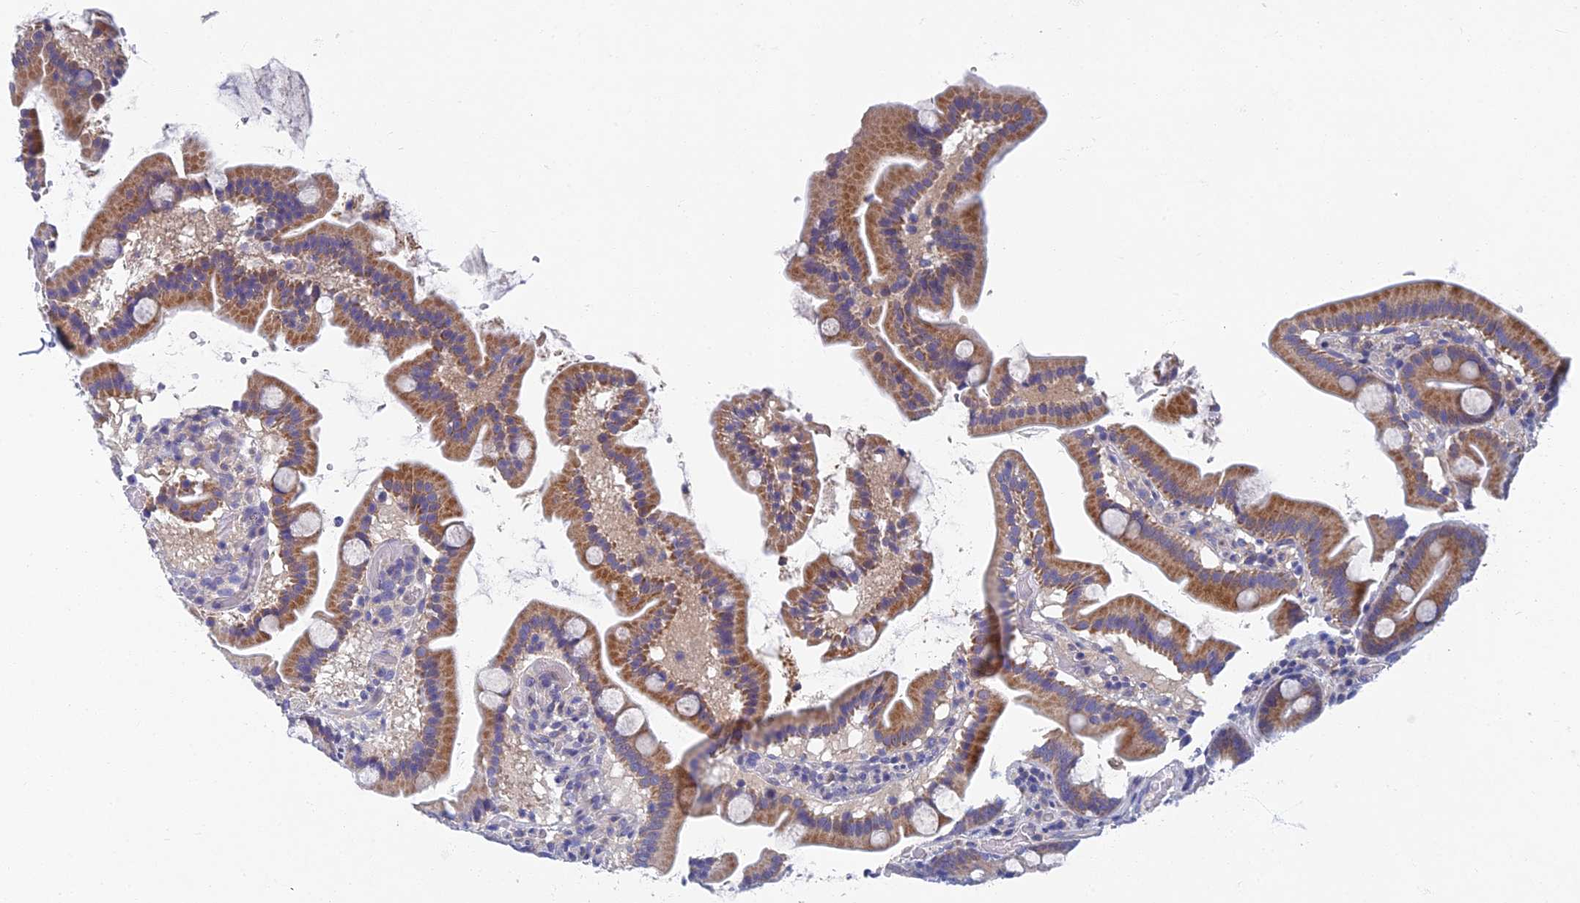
{"staining": {"intensity": "moderate", "quantity": "25%-75%", "location": "cytoplasmic/membranous"}, "tissue": "duodenum", "cell_type": "Glandular cells", "image_type": "normal", "snomed": [{"axis": "morphology", "description": "Normal tissue, NOS"}, {"axis": "topography", "description": "Duodenum"}], "caption": "This photomicrograph exhibits immunohistochemistry (IHC) staining of normal duodenum, with medium moderate cytoplasmic/membranous expression in about 25%-75% of glandular cells.", "gene": "SPIN4", "patient": {"sex": "male", "age": 55}}